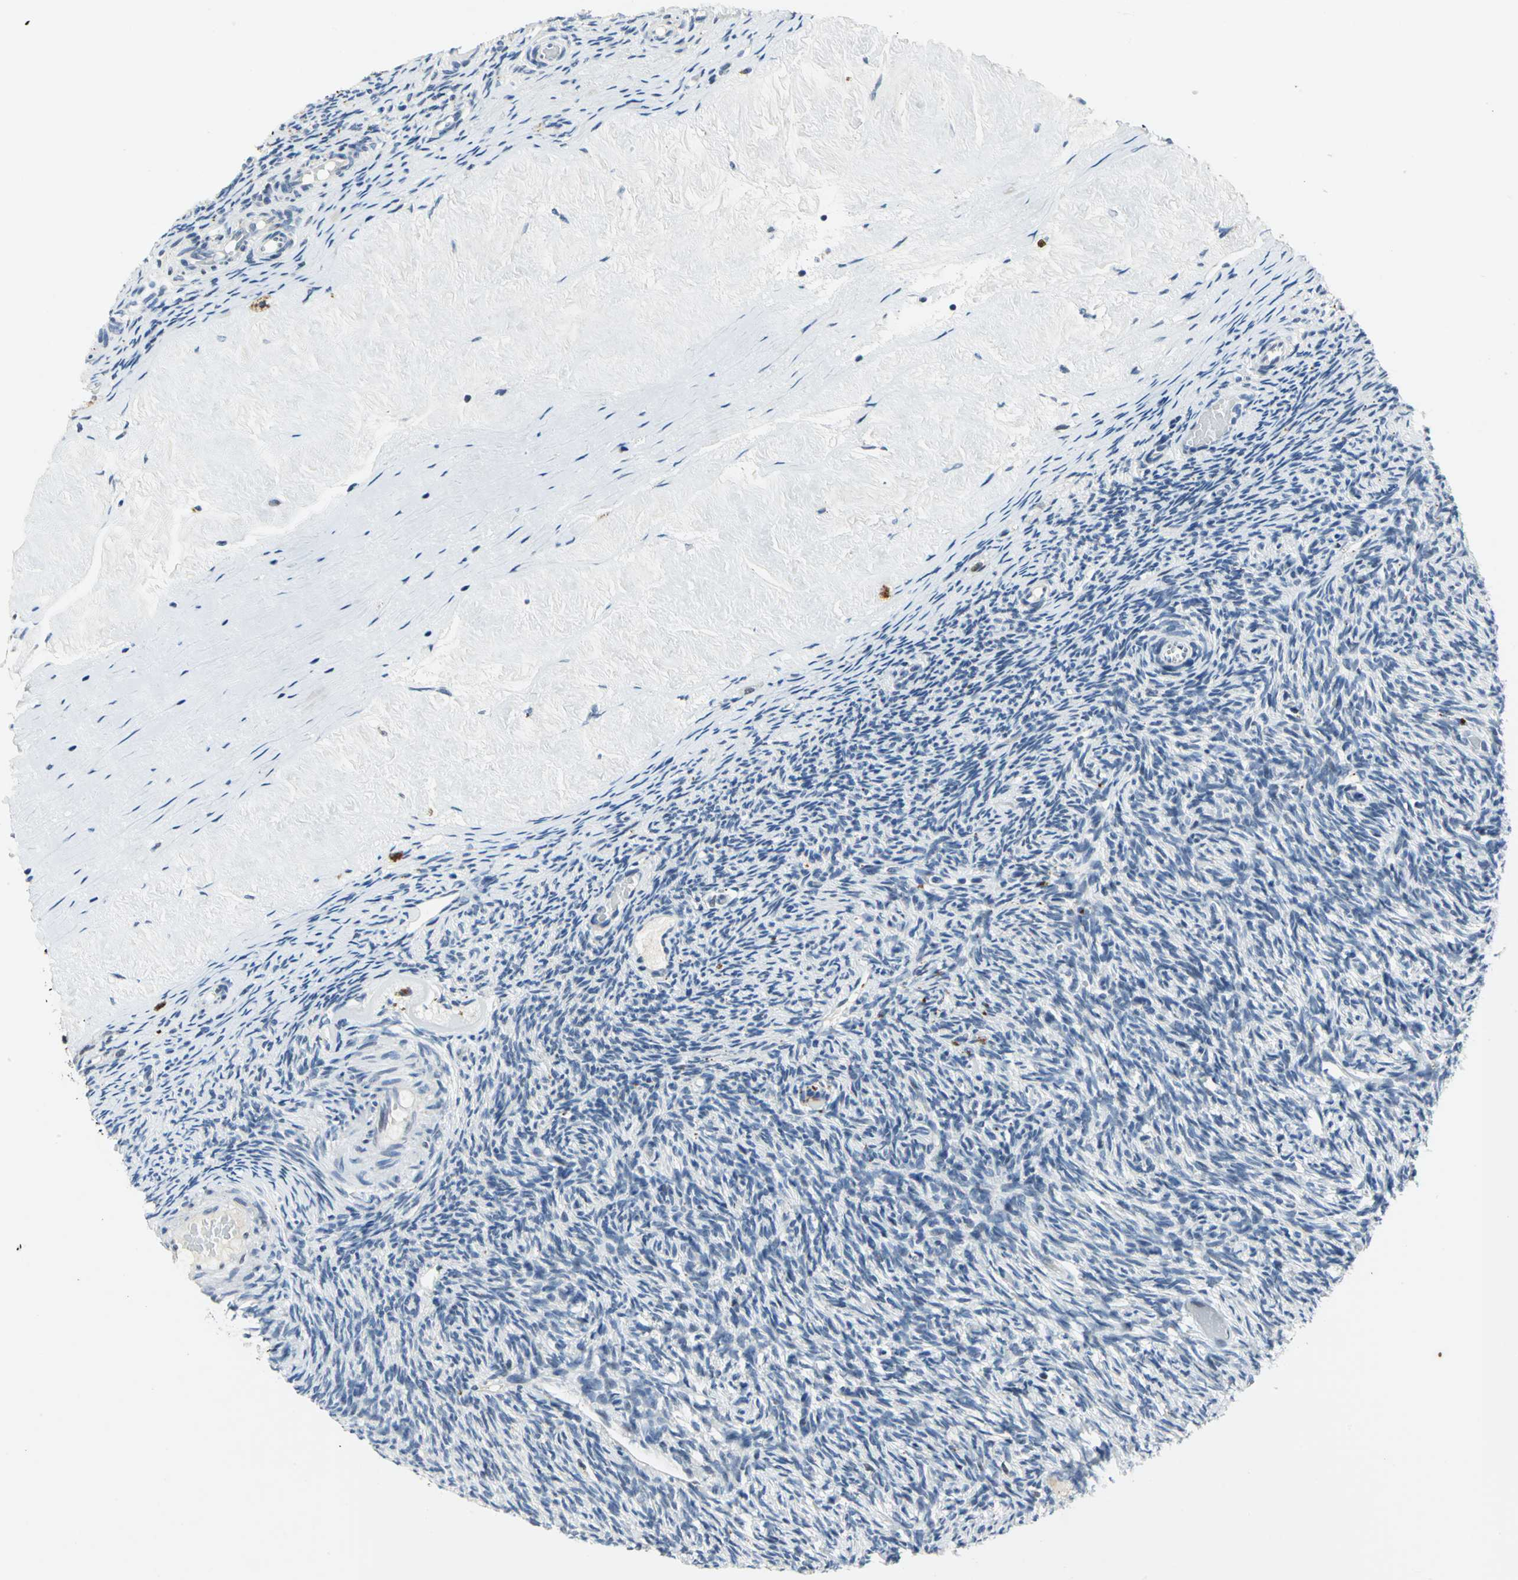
{"staining": {"intensity": "negative", "quantity": "none", "location": "none"}, "tissue": "ovary", "cell_type": "Ovarian stroma cells", "image_type": "normal", "snomed": [{"axis": "morphology", "description": "Normal tissue, NOS"}, {"axis": "topography", "description": "Ovary"}], "caption": "The histopathology image shows no significant expression in ovarian stroma cells of ovary.", "gene": "RAD17", "patient": {"sex": "female", "age": 60}}